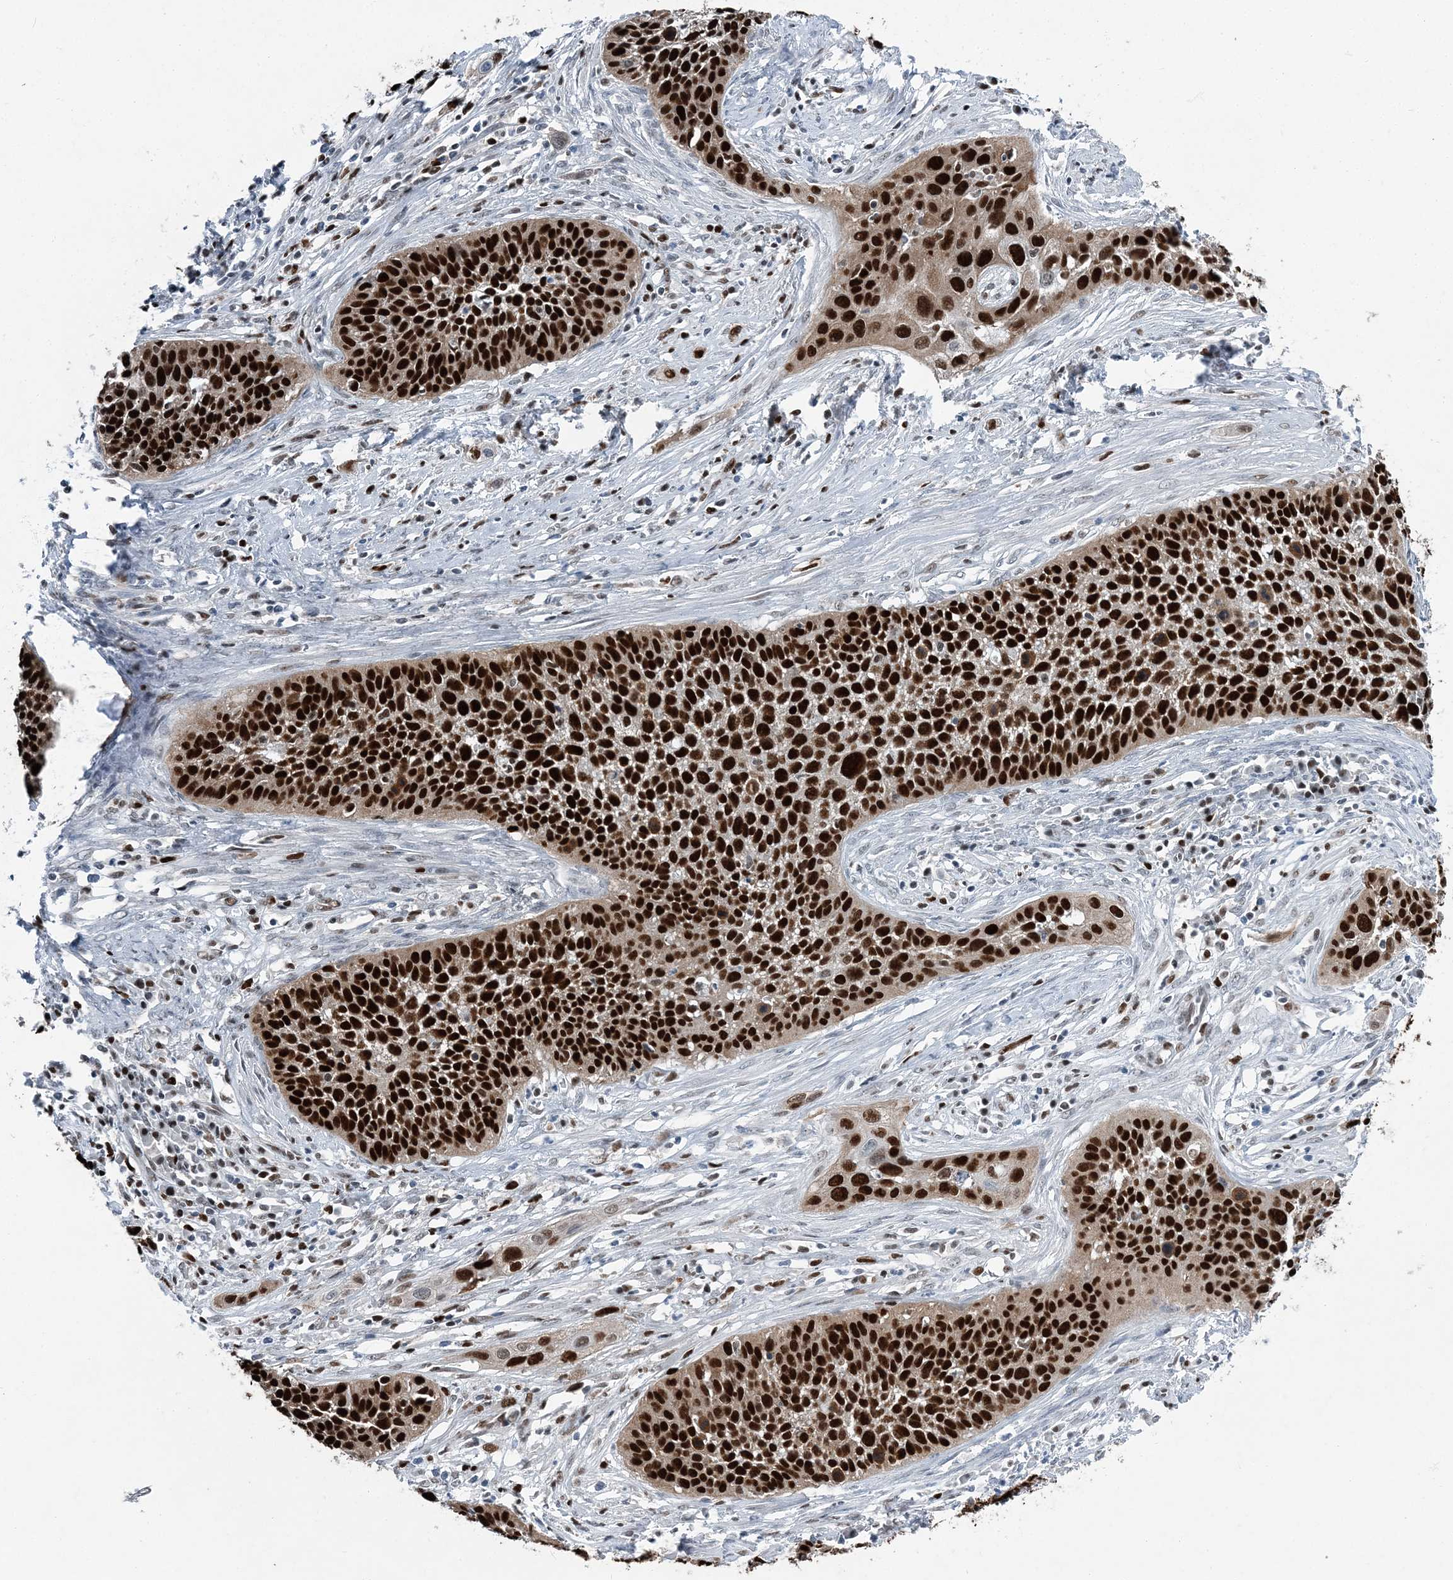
{"staining": {"intensity": "strong", "quantity": ">75%", "location": "nuclear"}, "tissue": "cervical cancer", "cell_type": "Tumor cells", "image_type": "cancer", "snomed": [{"axis": "morphology", "description": "Squamous cell carcinoma, NOS"}, {"axis": "topography", "description": "Cervix"}], "caption": "Immunohistochemistry (IHC) of human cervical cancer demonstrates high levels of strong nuclear staining in about >75% of tumor cells.", "gene": "HAT1", "patient": {"sex": "female", "age": 34}}